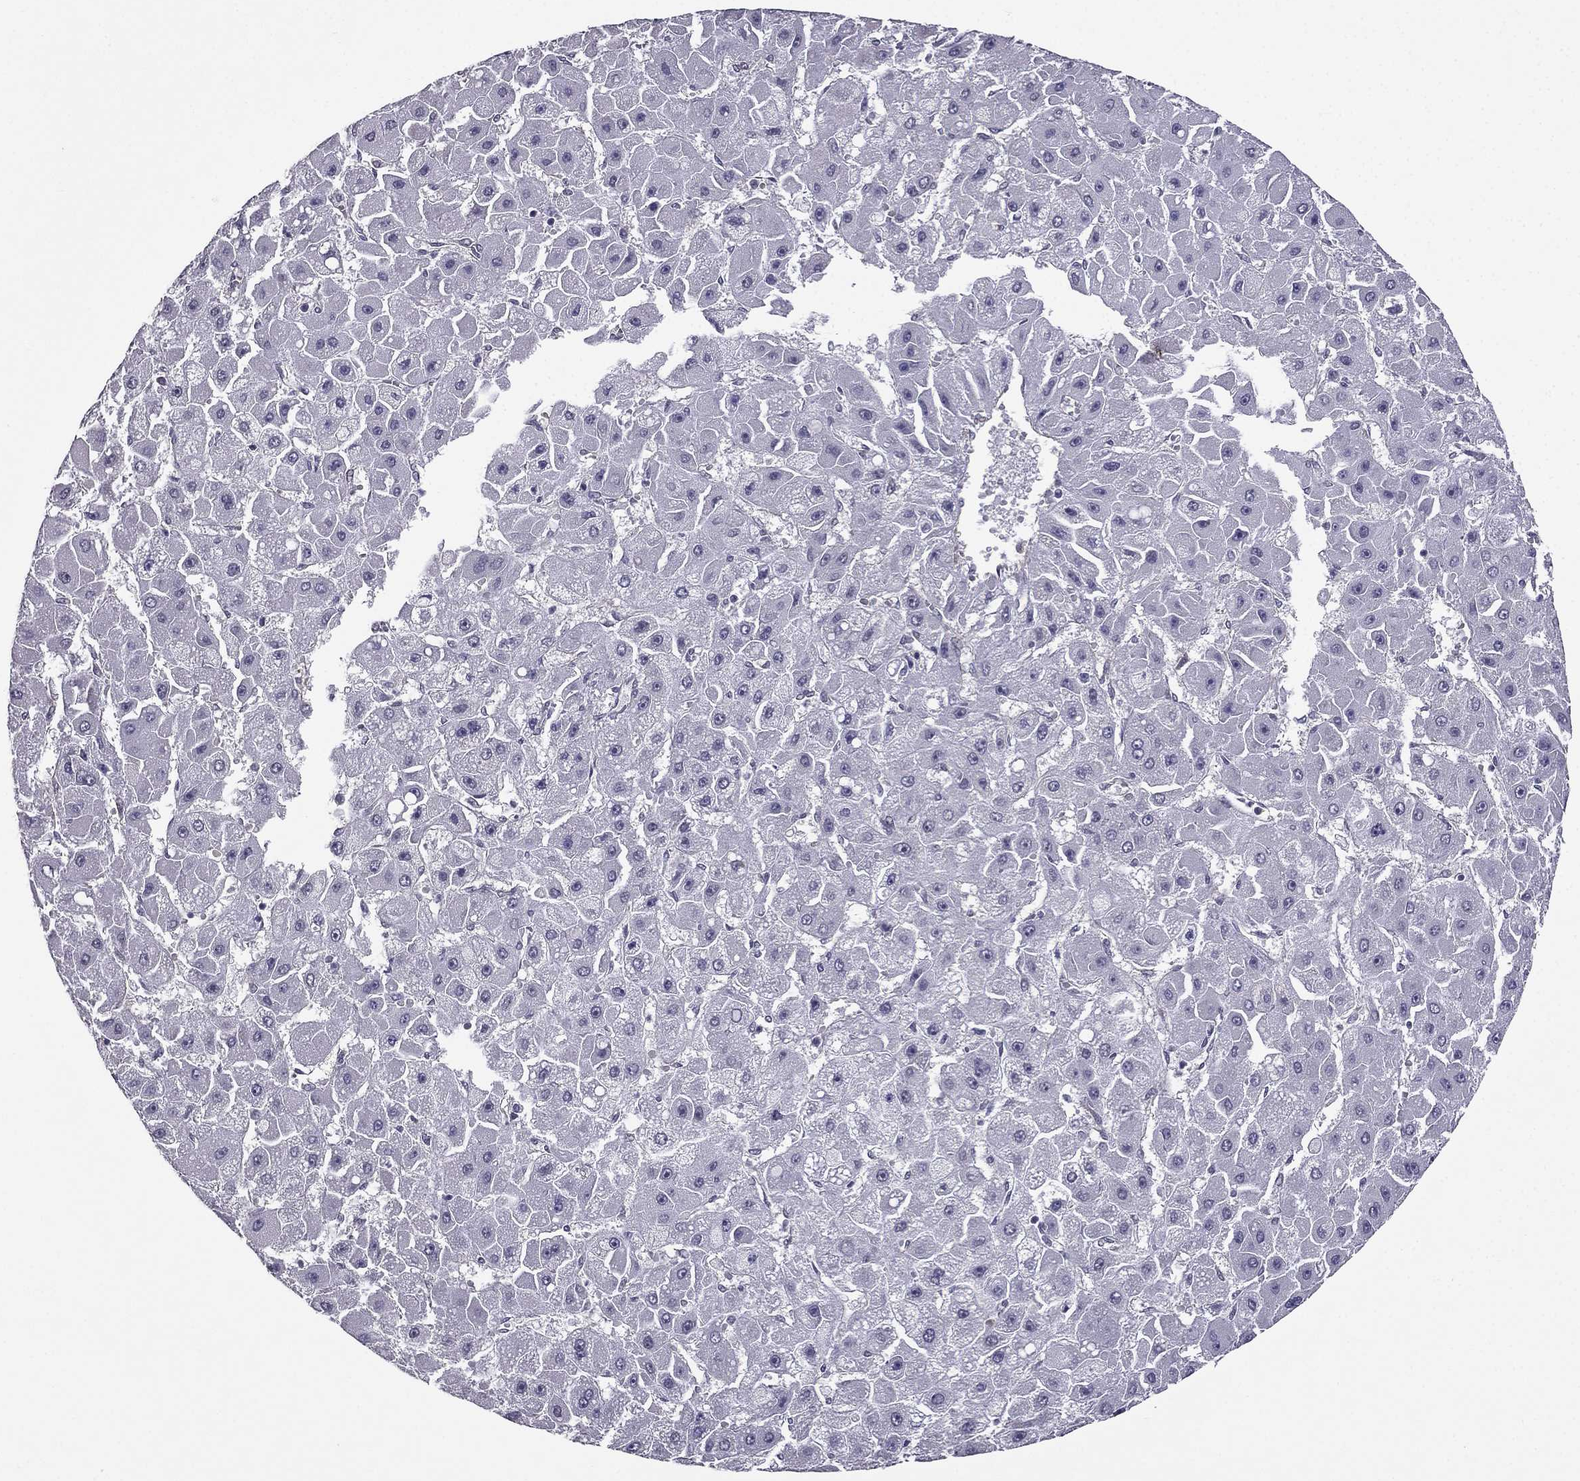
{"staining": {"intensity": "negative", "quantity": "none", "location": "none"}, "tissue": "liver cancer", "cell_type": "Tumor cells", "image_type": "cancer", "snomed": [{"axis": "morphology", "description": "Carcinoma, Hepatocellular, NOS"}, {"axis": "topography", "description": "Liver"}], "caption": "Liver hepatocellular carcinoma stained for a protein using immunohistochemistry shows no expression tumor cells.", "gene": "HSFX1", "patient": {"sex": "female", "age": 25}}